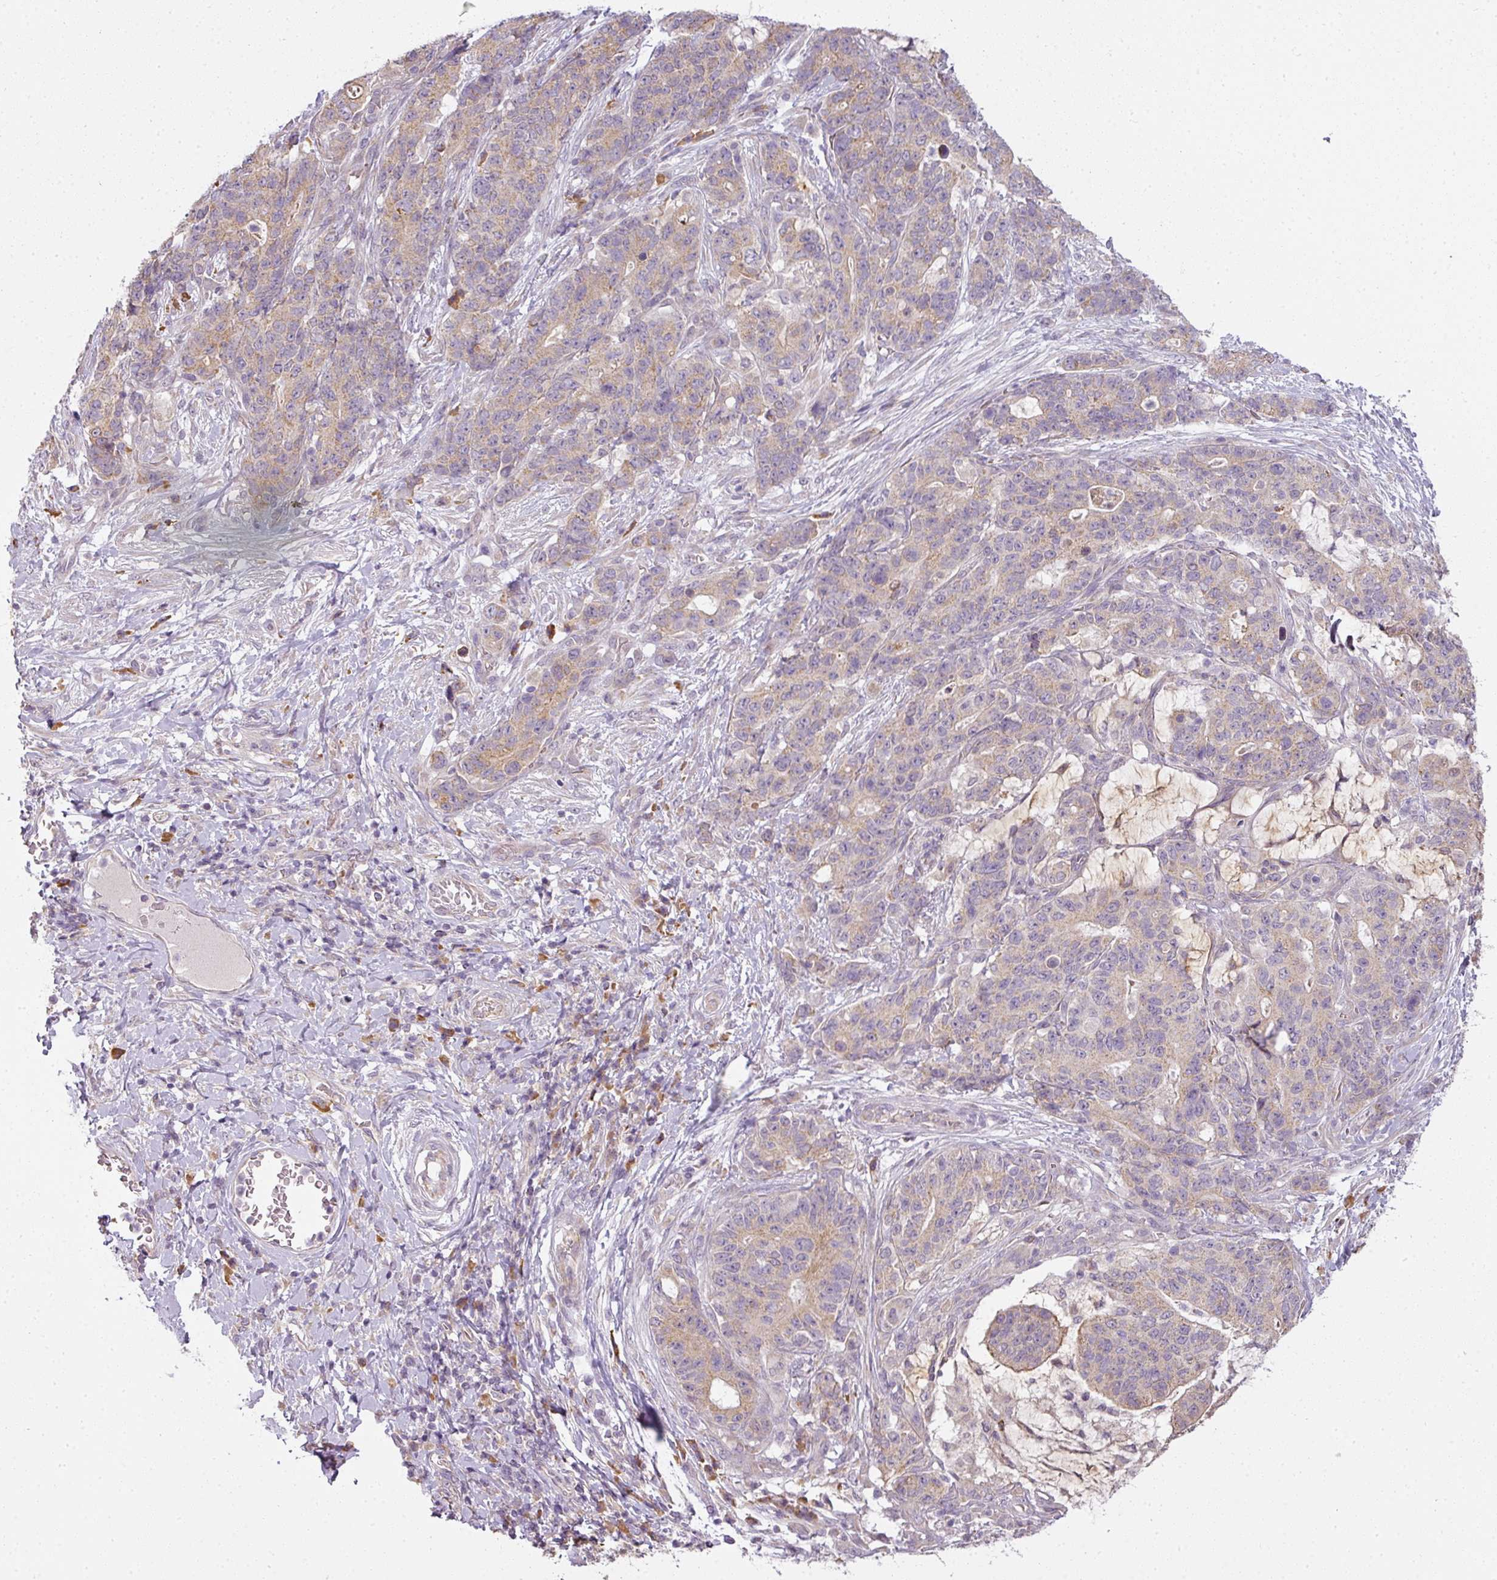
{"staining": {"intensity": "weak", "quantity": ">75%", "location": "cytoplasmic/membranous"}, "tissue": "stomach cancer", "cell_type": "Tumor cells", "image_type": "cancer", "snomed": [{"axis": "morphology", "description": "Normal tissue, NOS"}, {"axis": "morphology", "description": "Adenocarcinoma, NOS"}, {"axis": "topography", "description": "Stomach"}], "caption": "Immunohistochemistry (IHC) (DAB) staining of stomach cancer displays weak cytoplasmic/membranous protein staining in approximately >75% of tumor cells. The staining is performed using DAB (3,3'-diaminobenzidine) brown chromogen to label protein expression. The nuclei are counter-stained blue using hematoxylin.", "gene": "LY75", "patient": {"sex": "female", "age": 64}}